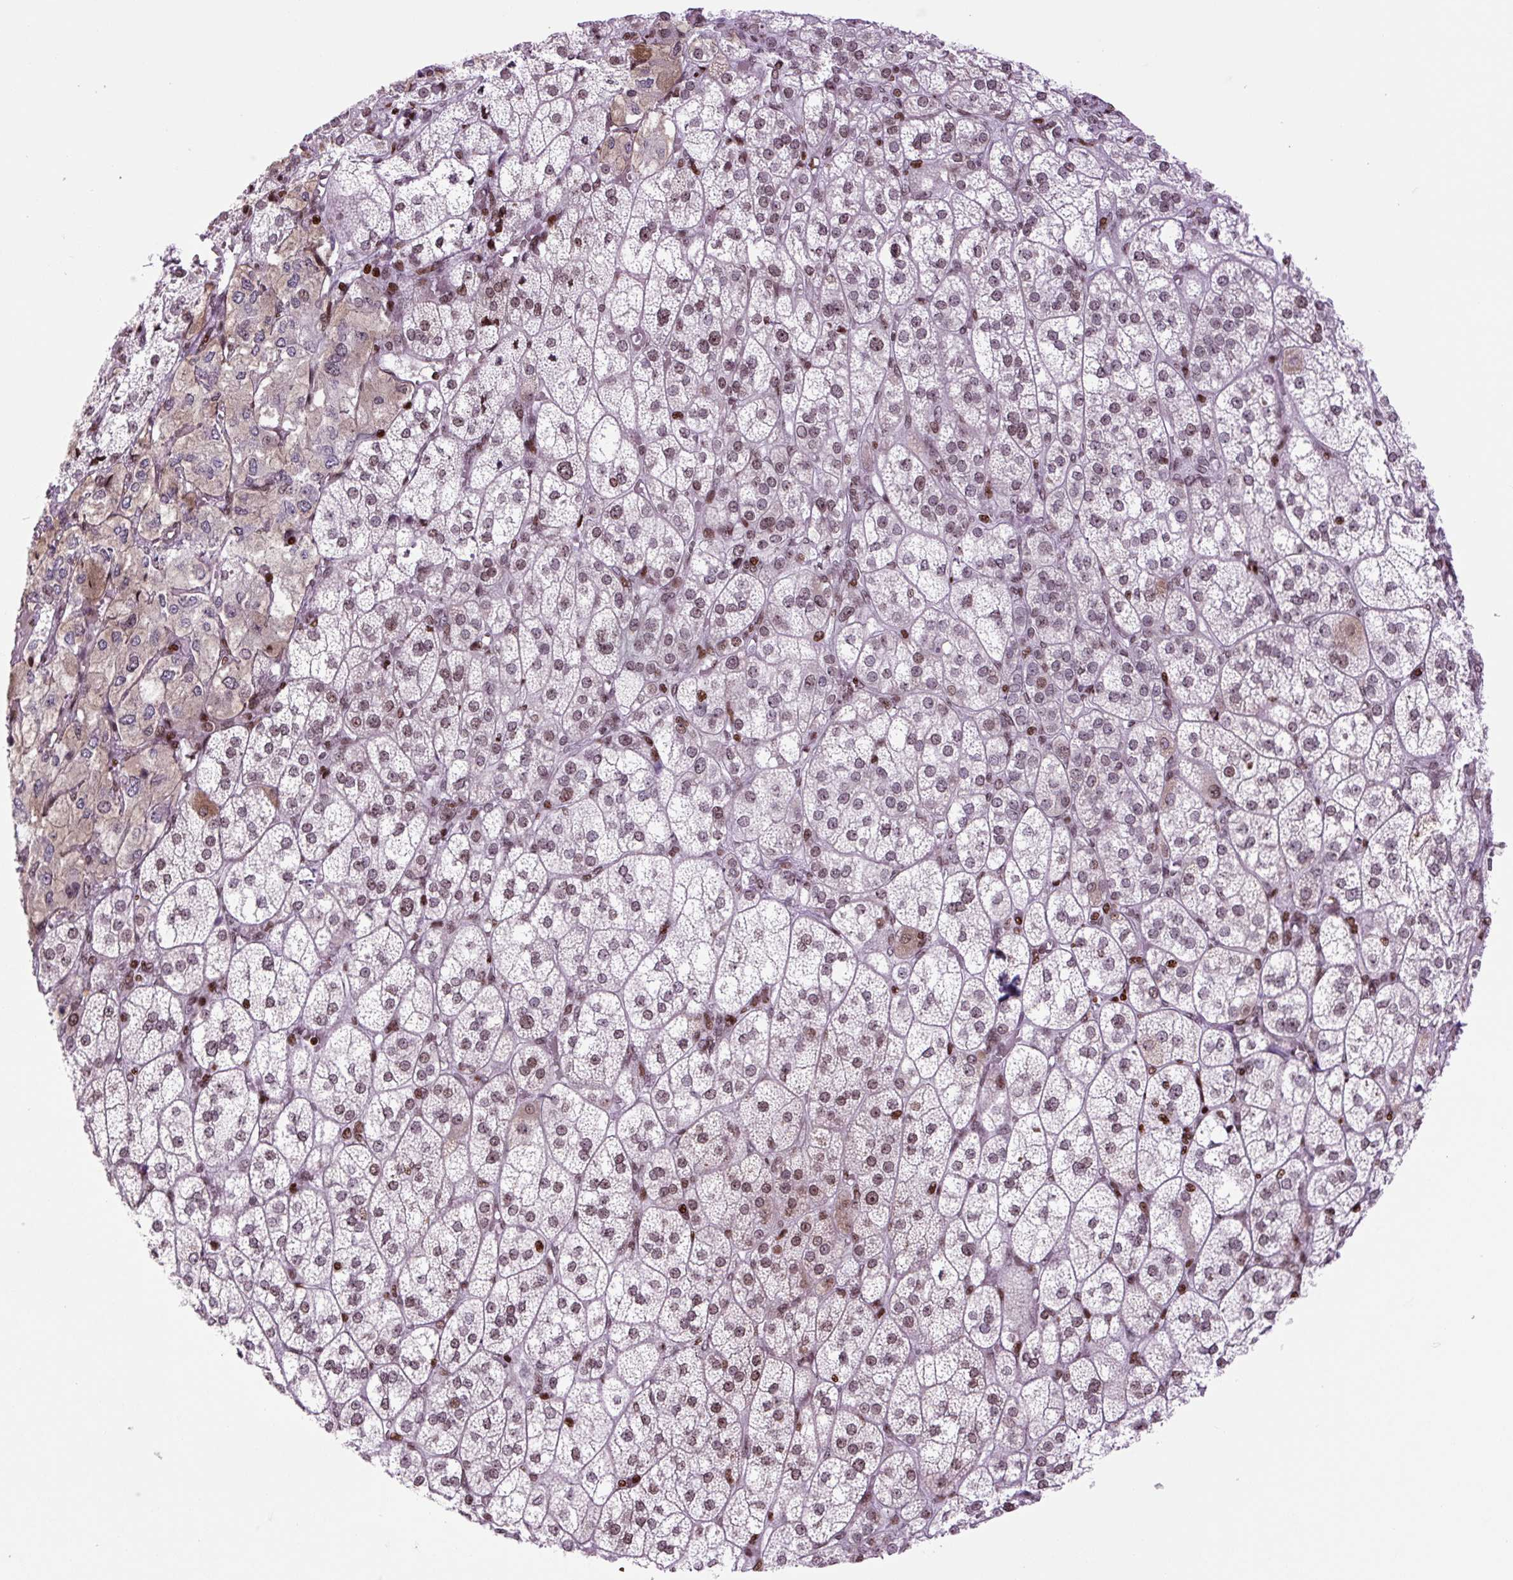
{"staining": {"intensity": "strong", "quantity": "25%-75%", "location": "cytoplasmic/membranous,nuclear"}, "tissue": "adrenal gland", "cell_type": "Glandular cells", "image_type": "normal", "snomed": [{"axis": "morphology", "description": "Normal tissue, NOS"}, {"axis": "topography", "description": "Adrenal gland"}], "caption": "Unremarkable adrenal gland was stained to show a protein in brown. There is high levels of strong cytoplasmic/membranous,nuclear expression in approximately 25%-75% of glandular cells. Immunohistochemistry stains the protein in brown and the nuclei are stained blue.", "gene": "H1", "patient": {"sex": "female", "age": 60}}